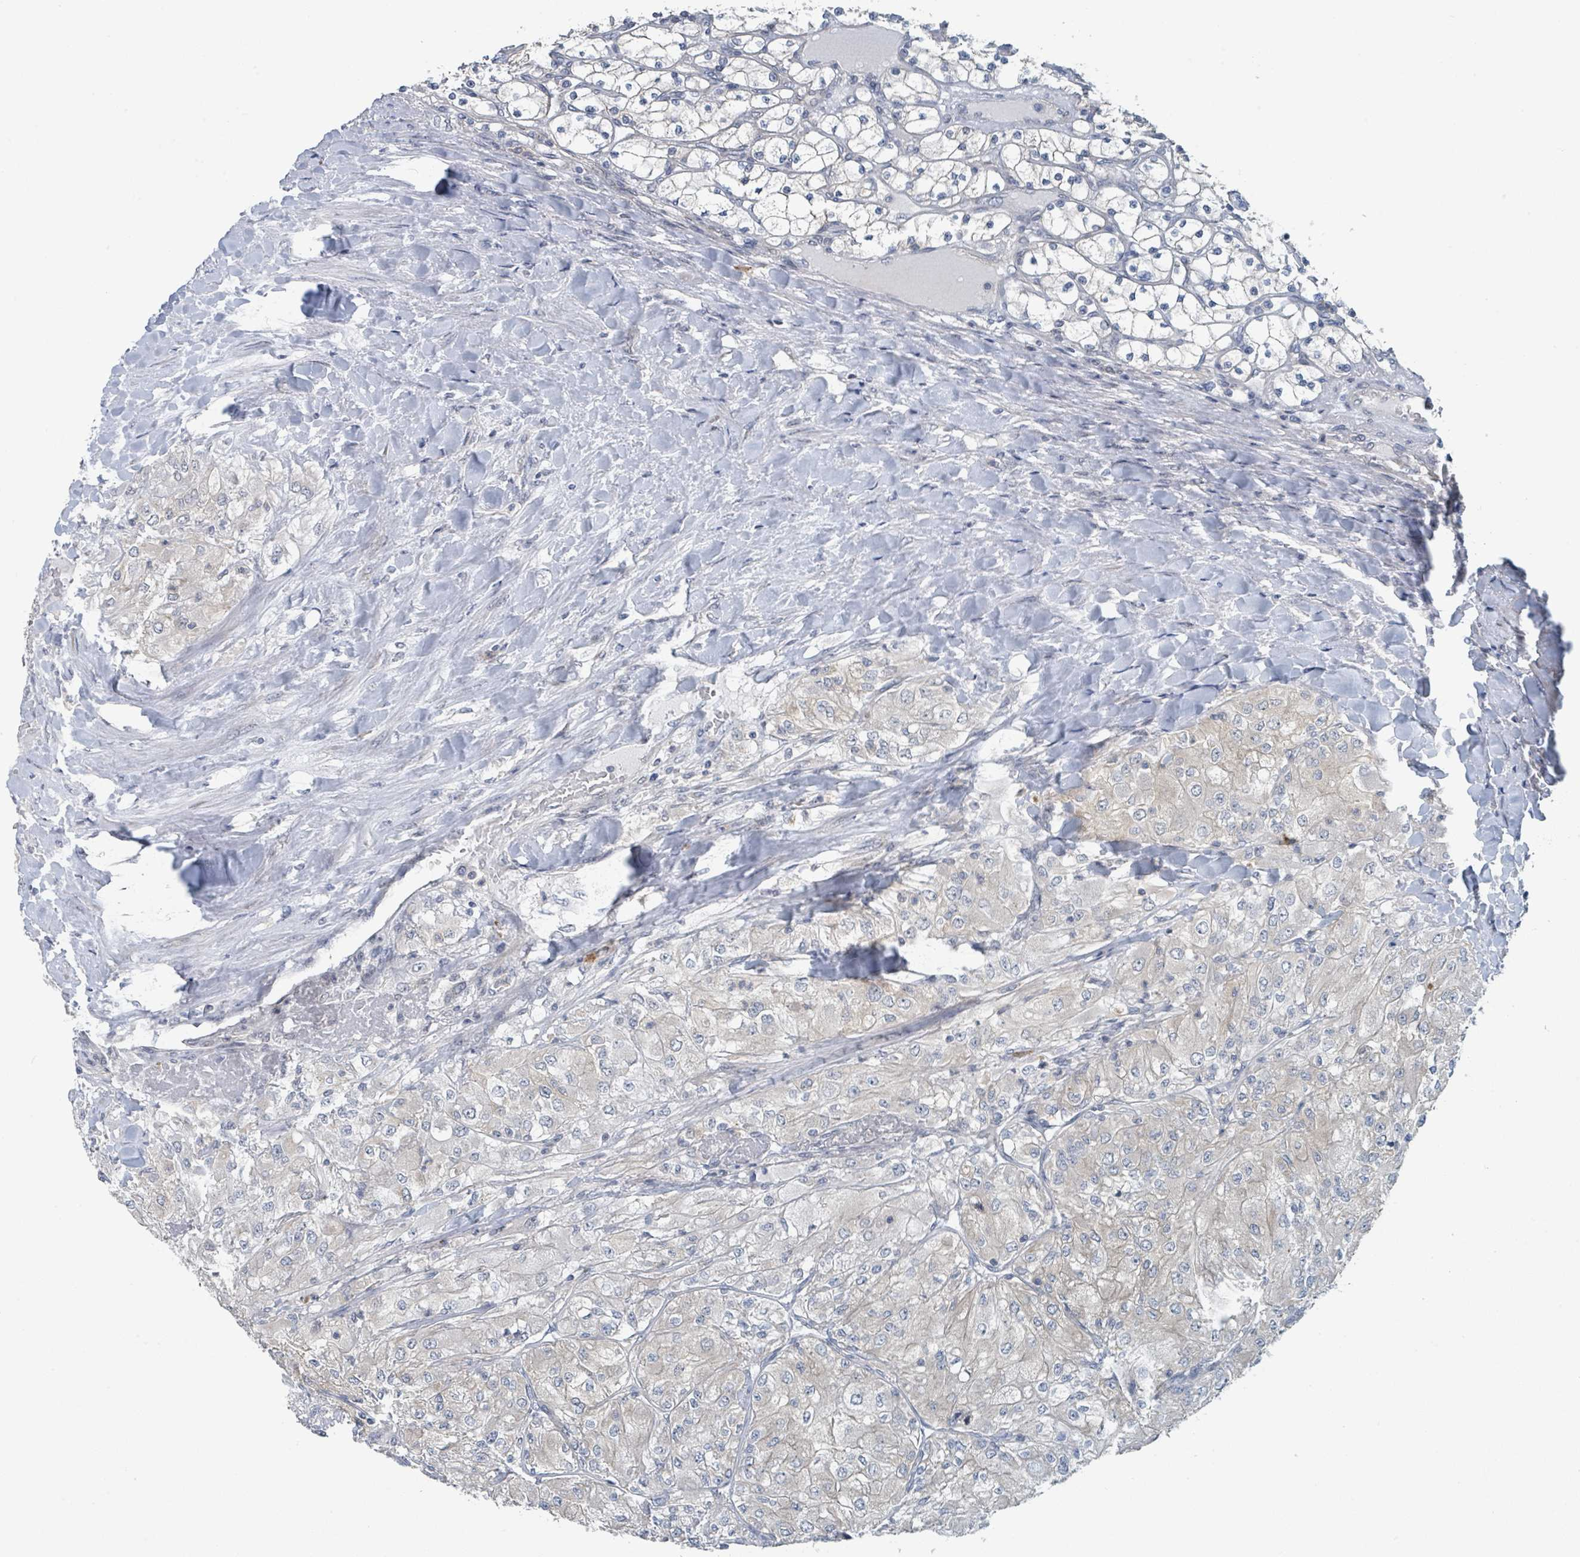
{"staining": {"intensity": "negative", "quantity": "none", "location": "none"}, "tissue": "renal cancer", "cell_type": "Tumor cells", "image_type": "cancer", "snomed": [{"axis": "morphology", "description": "Adenocarcinoma, NOS"}, {"axis": "topography", "description": "Kidney"}], "caption": "Tumor cells show no significant positivity in adenocarcinoma (renal).", "gene": "ANKRD55", "patient": {"sex": "male", "age": 80}}